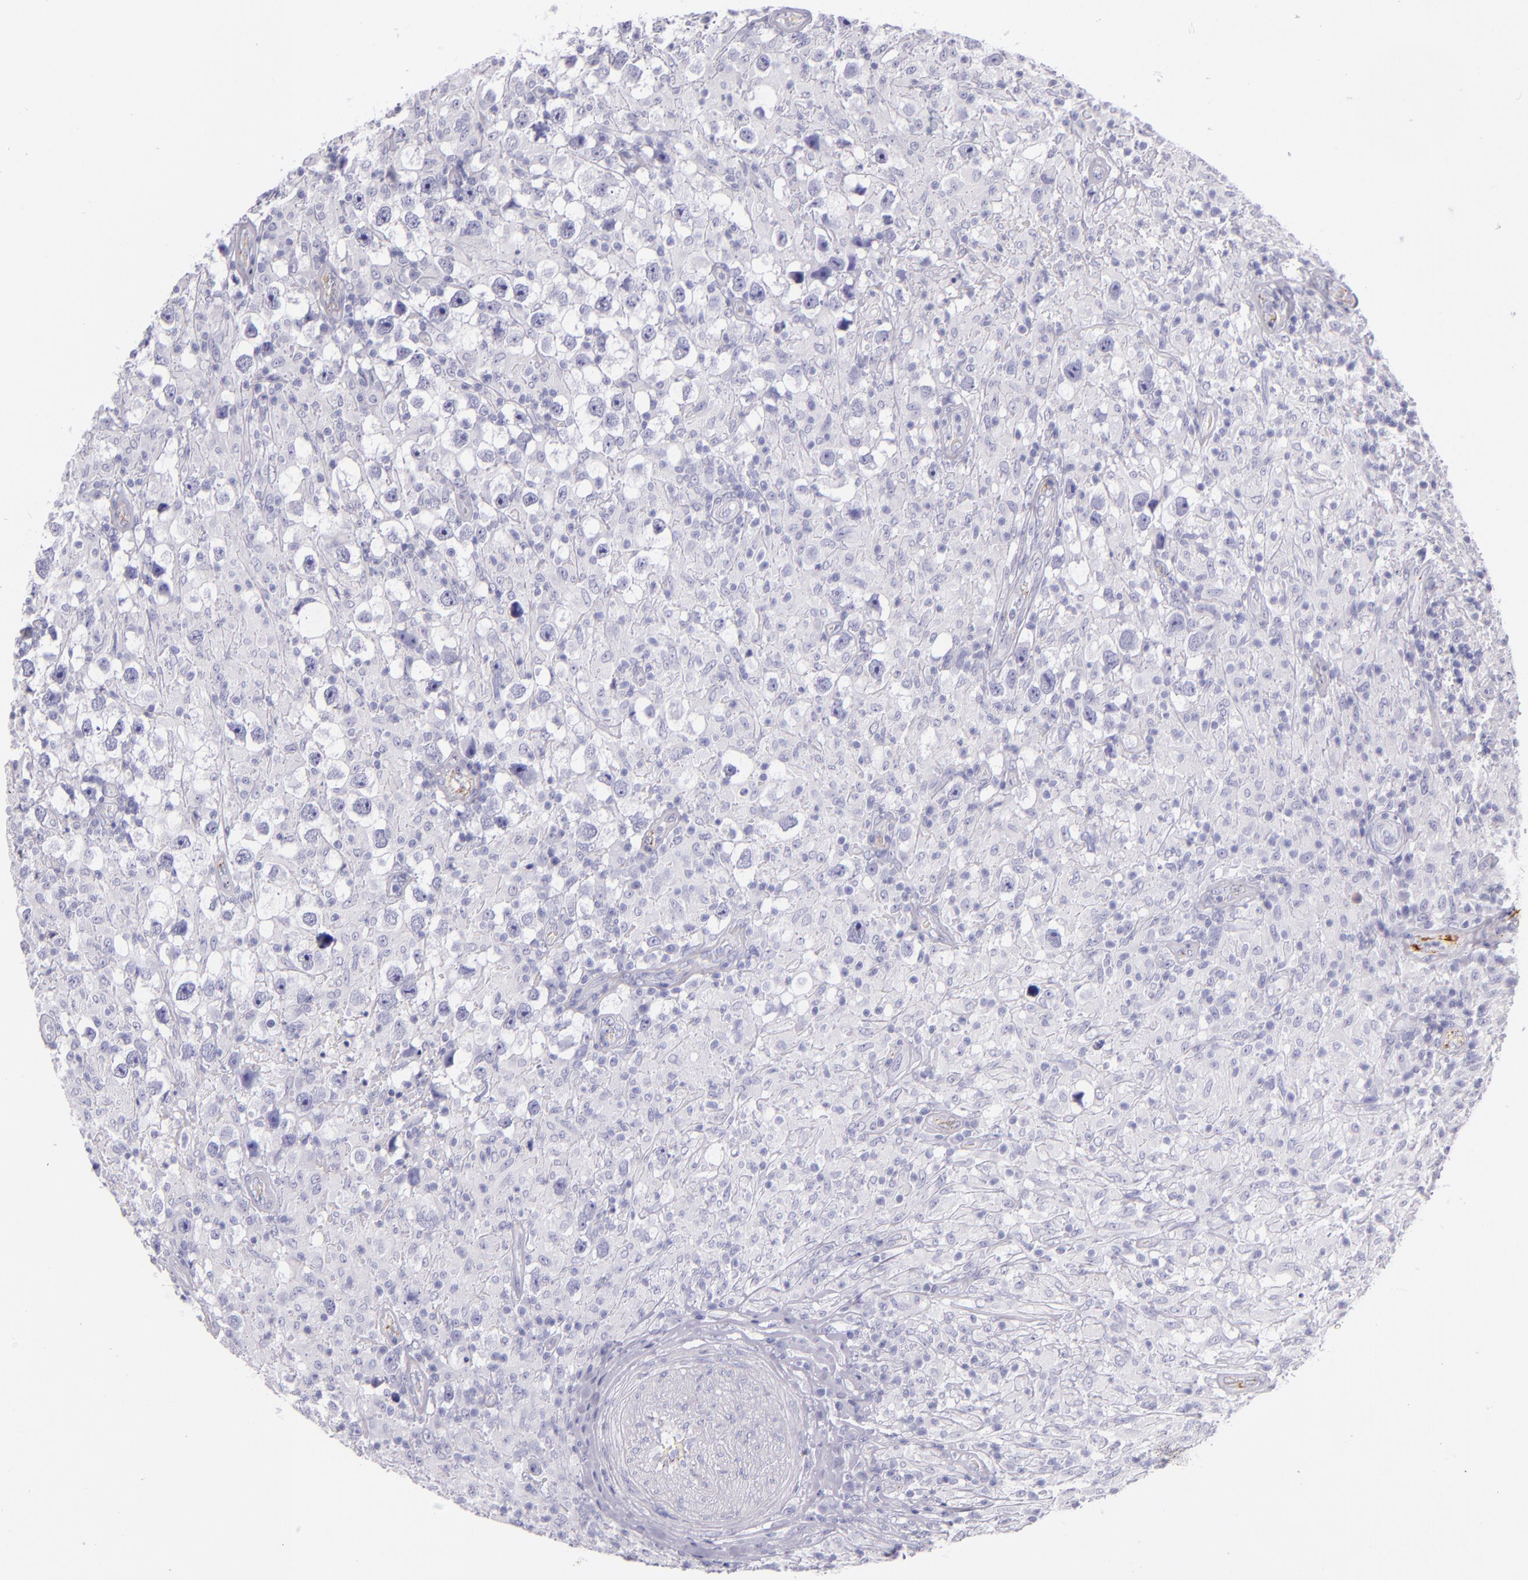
{"staining": {"intensity": "negative", "quantity": "none", "location": "none"}, "tissue": "testis cancer", "cell_type": "Tumor cells", "image_type": "cancer", "snomed": [{"axis": "morphology", "description": "Seminoma, NOS"}, {"axis": "topography", "description": "Testis"}], "caption": "Seminoma (testis) was stained to show a protein in brown. There is no significant staining in tumor cells.", "gene": "SELP", "patient": {"sex": "male", "age": 34}}